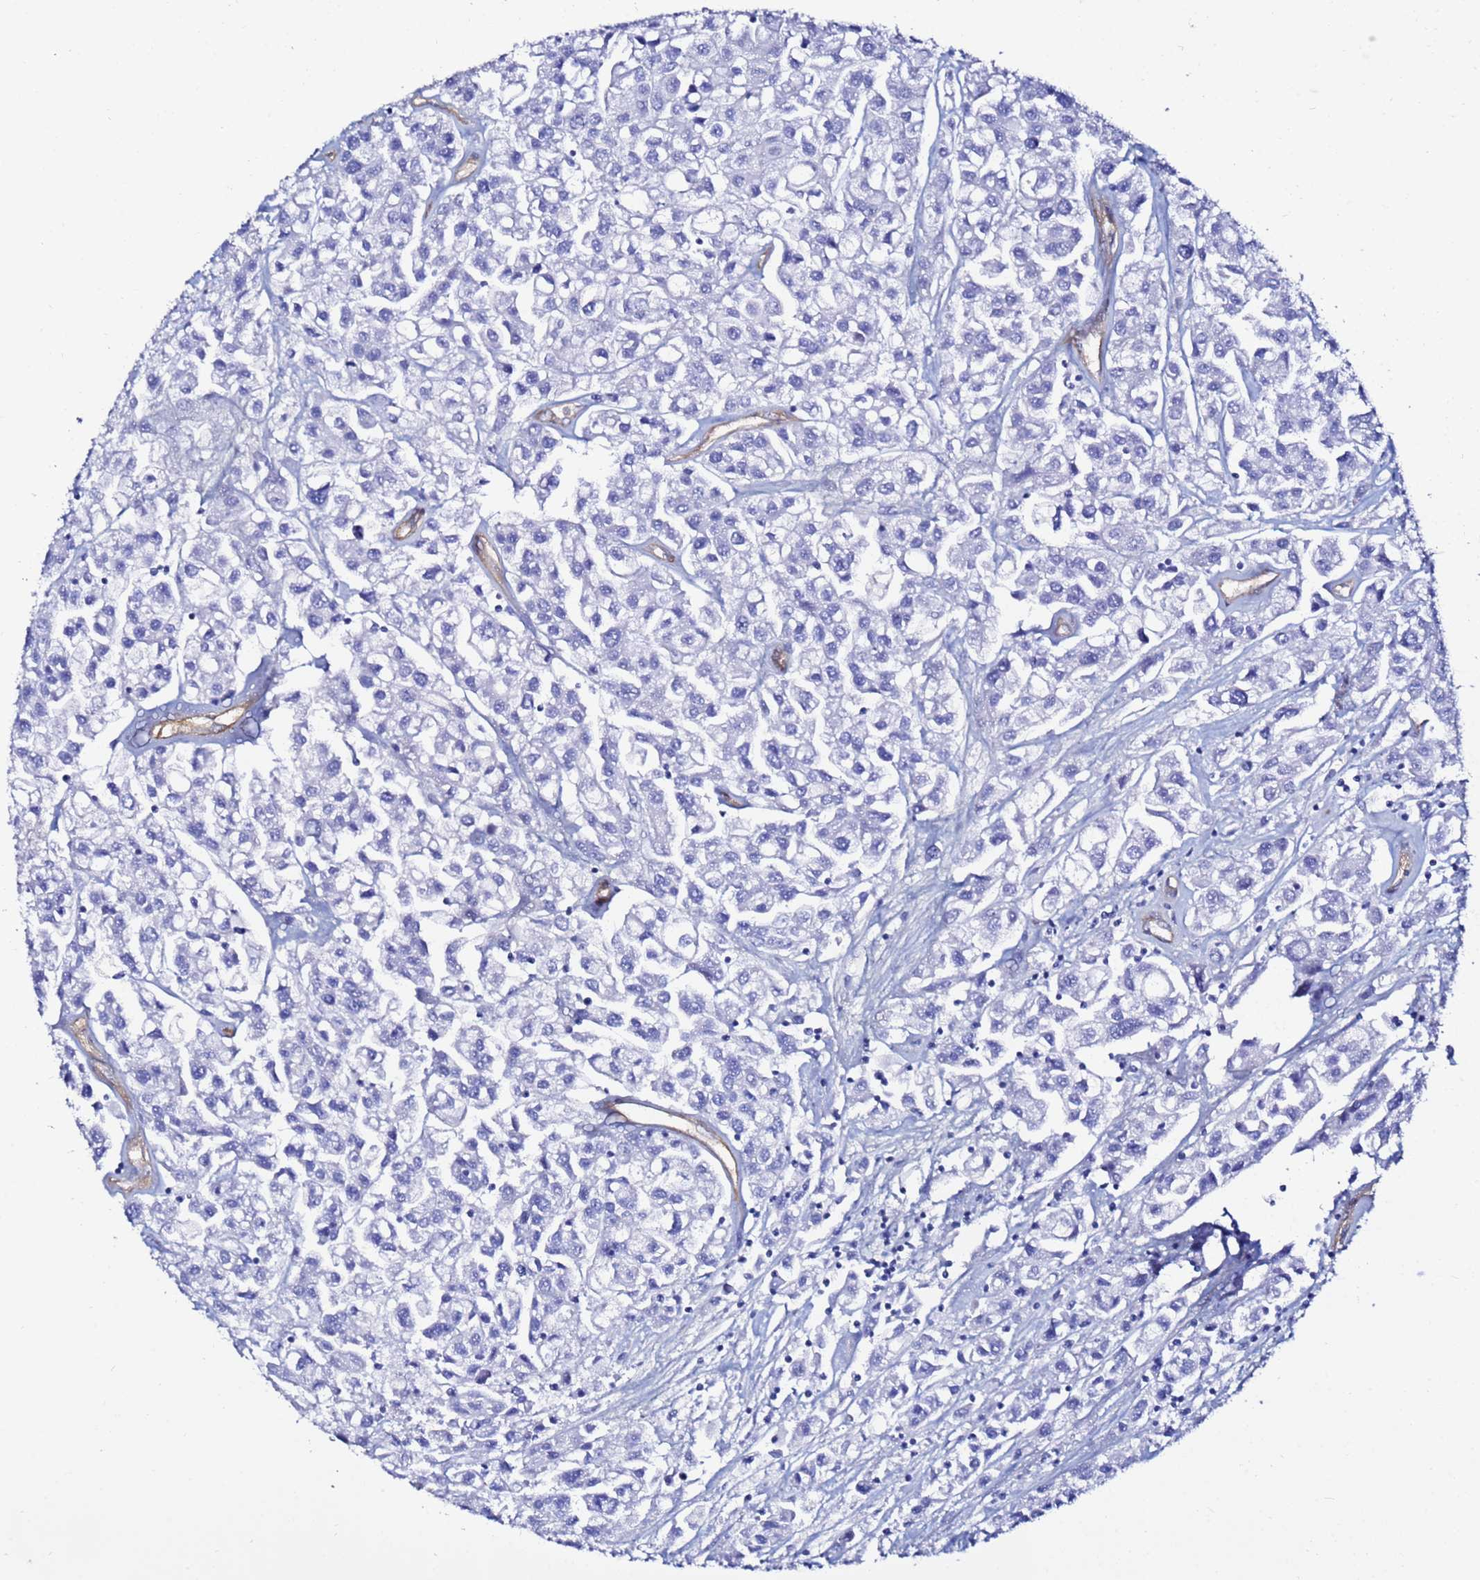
{"staining": {"intensity": "negative", "quantity": "none", "location": "none"}, "tissue": "urothelial cancer", "cell_type": "Tumor cells", "image_type": "cancer", "snomed": [{"axis": "morphology", "description": "Urothelial carcinoma, High grade"}, {"axis": "topography", "description": "Urinary bladder"}], "caption": "Human urothelial cancer stained for a protein using immunohistochemistry (IHC) demonstrates no expression in tumor cells.", "gene": "DEFB104A", "patient": {"sex": "male", "age": 67}}